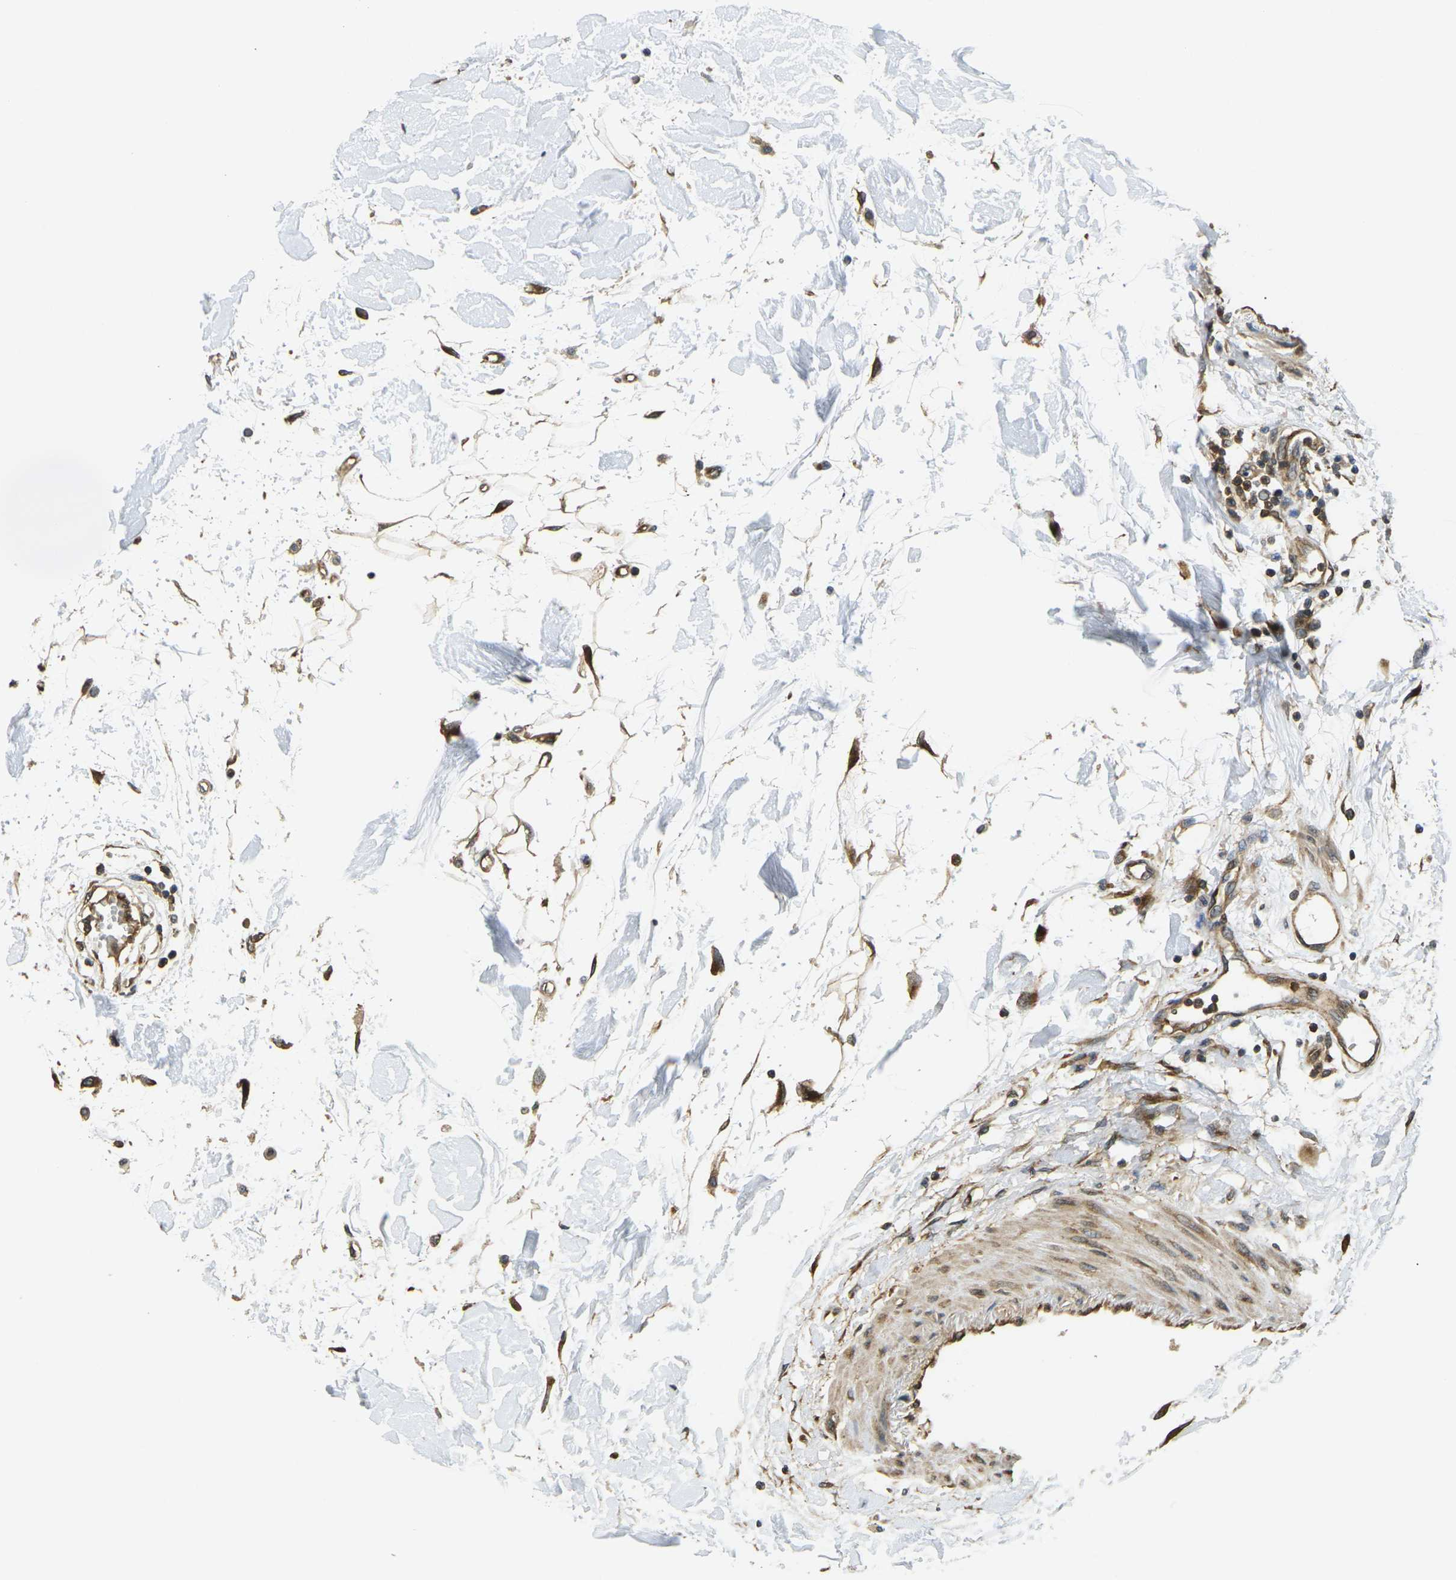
{"staining": {"intensity": "moderate", "quantity": "25%-75%", "location": "cytoplasmic/membranous"}, "tissue": "adipose tissue", "cell_type": "Adipocytes", "image_type": "normal", "snomed": [{"axis": "morphology", "description": "Squamous cell carcinoma, NOS"}, {"axis": "topography", "description": "Skin"}], "caption": "Protein analysis of benign adipose tissue shows moderate cytoplasmic/membranous expression in about 25%-75% of adipocytes.", "gene": "CAST", "patient": {"sex": "male", "age": 83}}